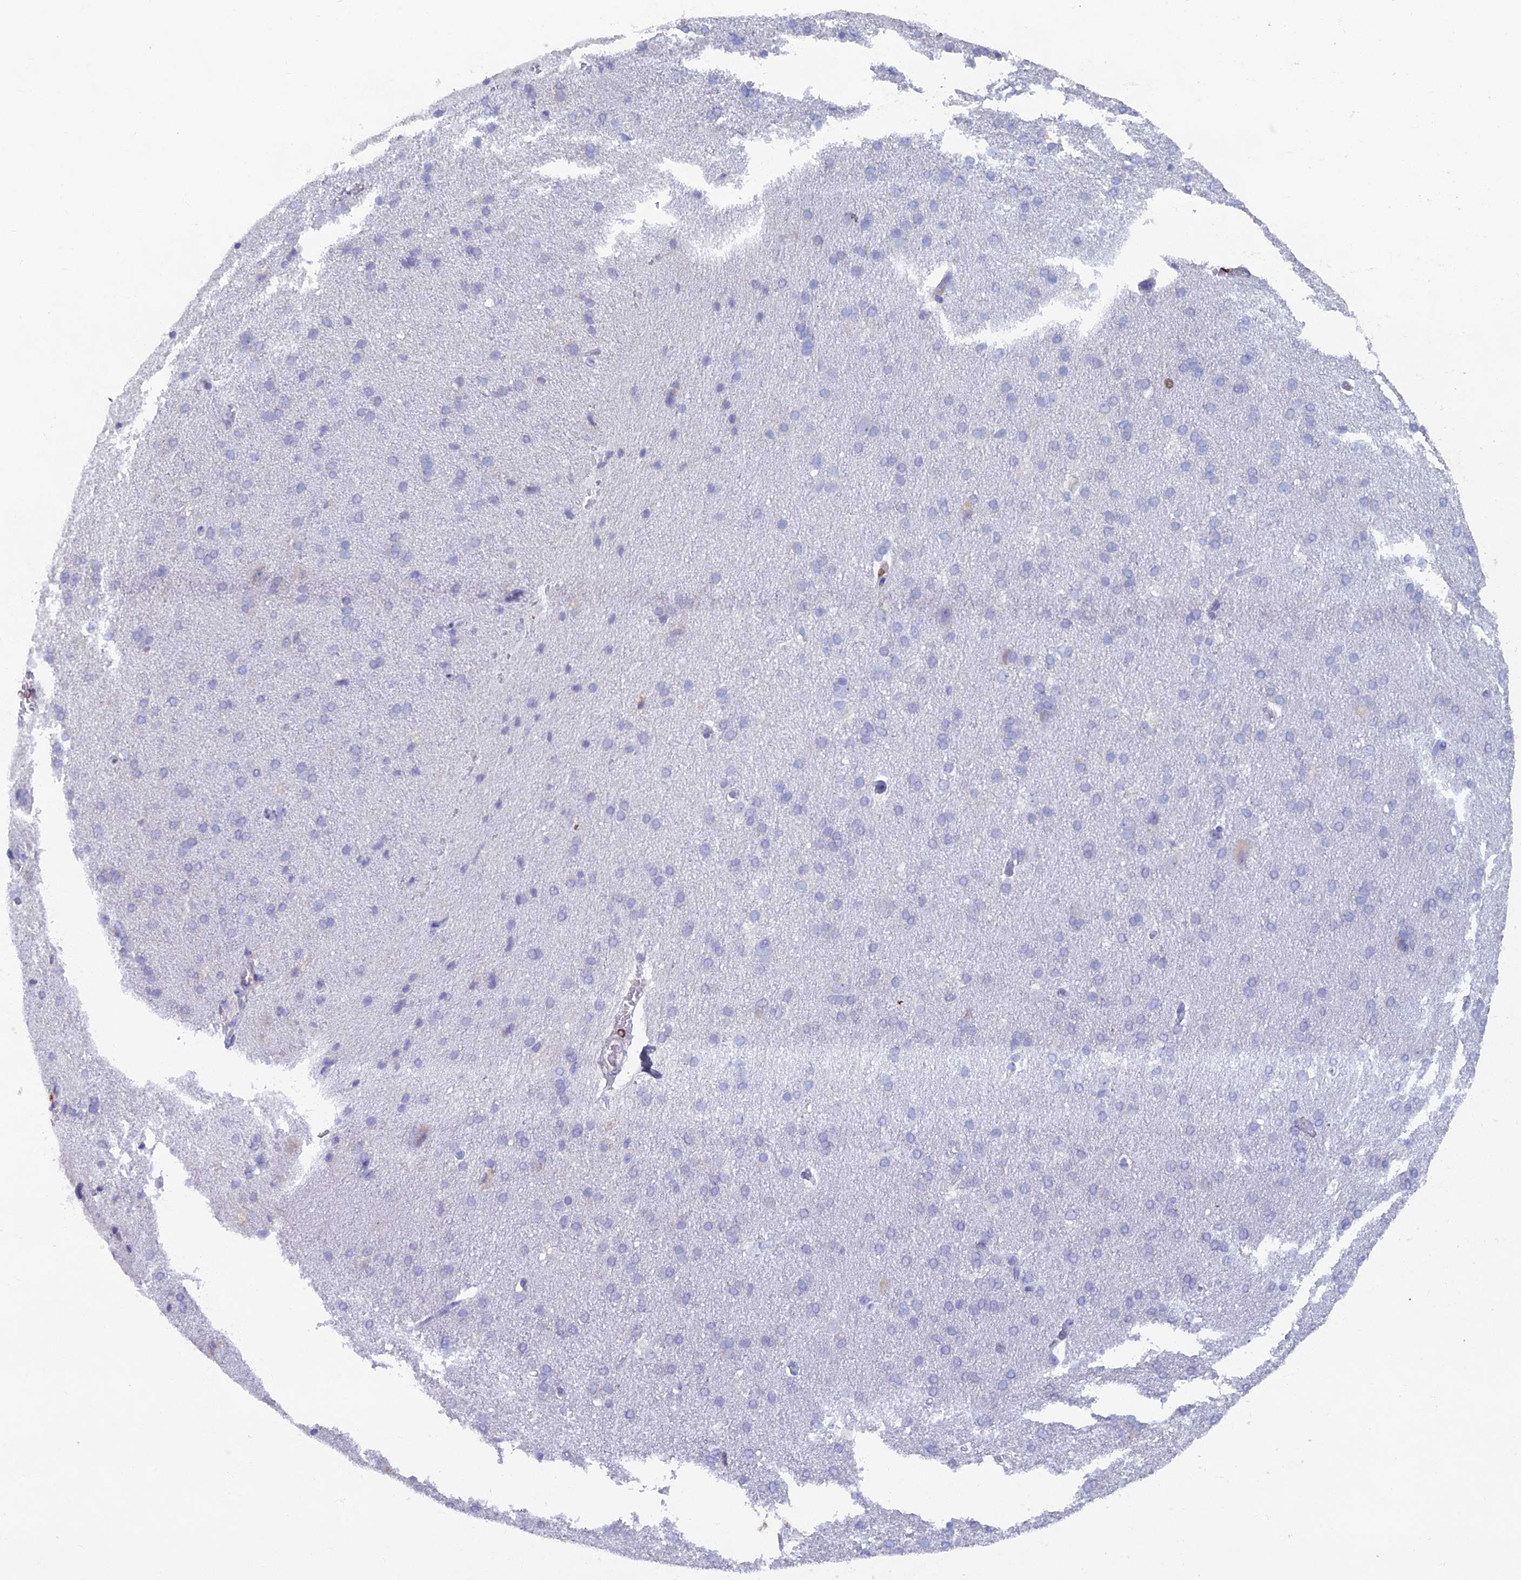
{"staining": {"intensity": "negative", "quantity": "none", "location": "none"}, "tissue": "cerebral cortex", "cell_type": "Endothelial cells", "image_type": "normal", "snomed": [{"axis": "morphology", "description": "Normal tissue, NOS"}, {"axis": "topography", "description": "Cerebral cortex"}], "caption": "Immunohistochemistry image of normal cerebral cortex: cerebral cortex stained with DAB shows no significant protein expression in endothelial cells. (DAB (3,3'-diaminobenzidine) IHC with hematoxylin counter stain).", "gene": "ABI3BP", "patient": {"sex": "male", "age": 62}}